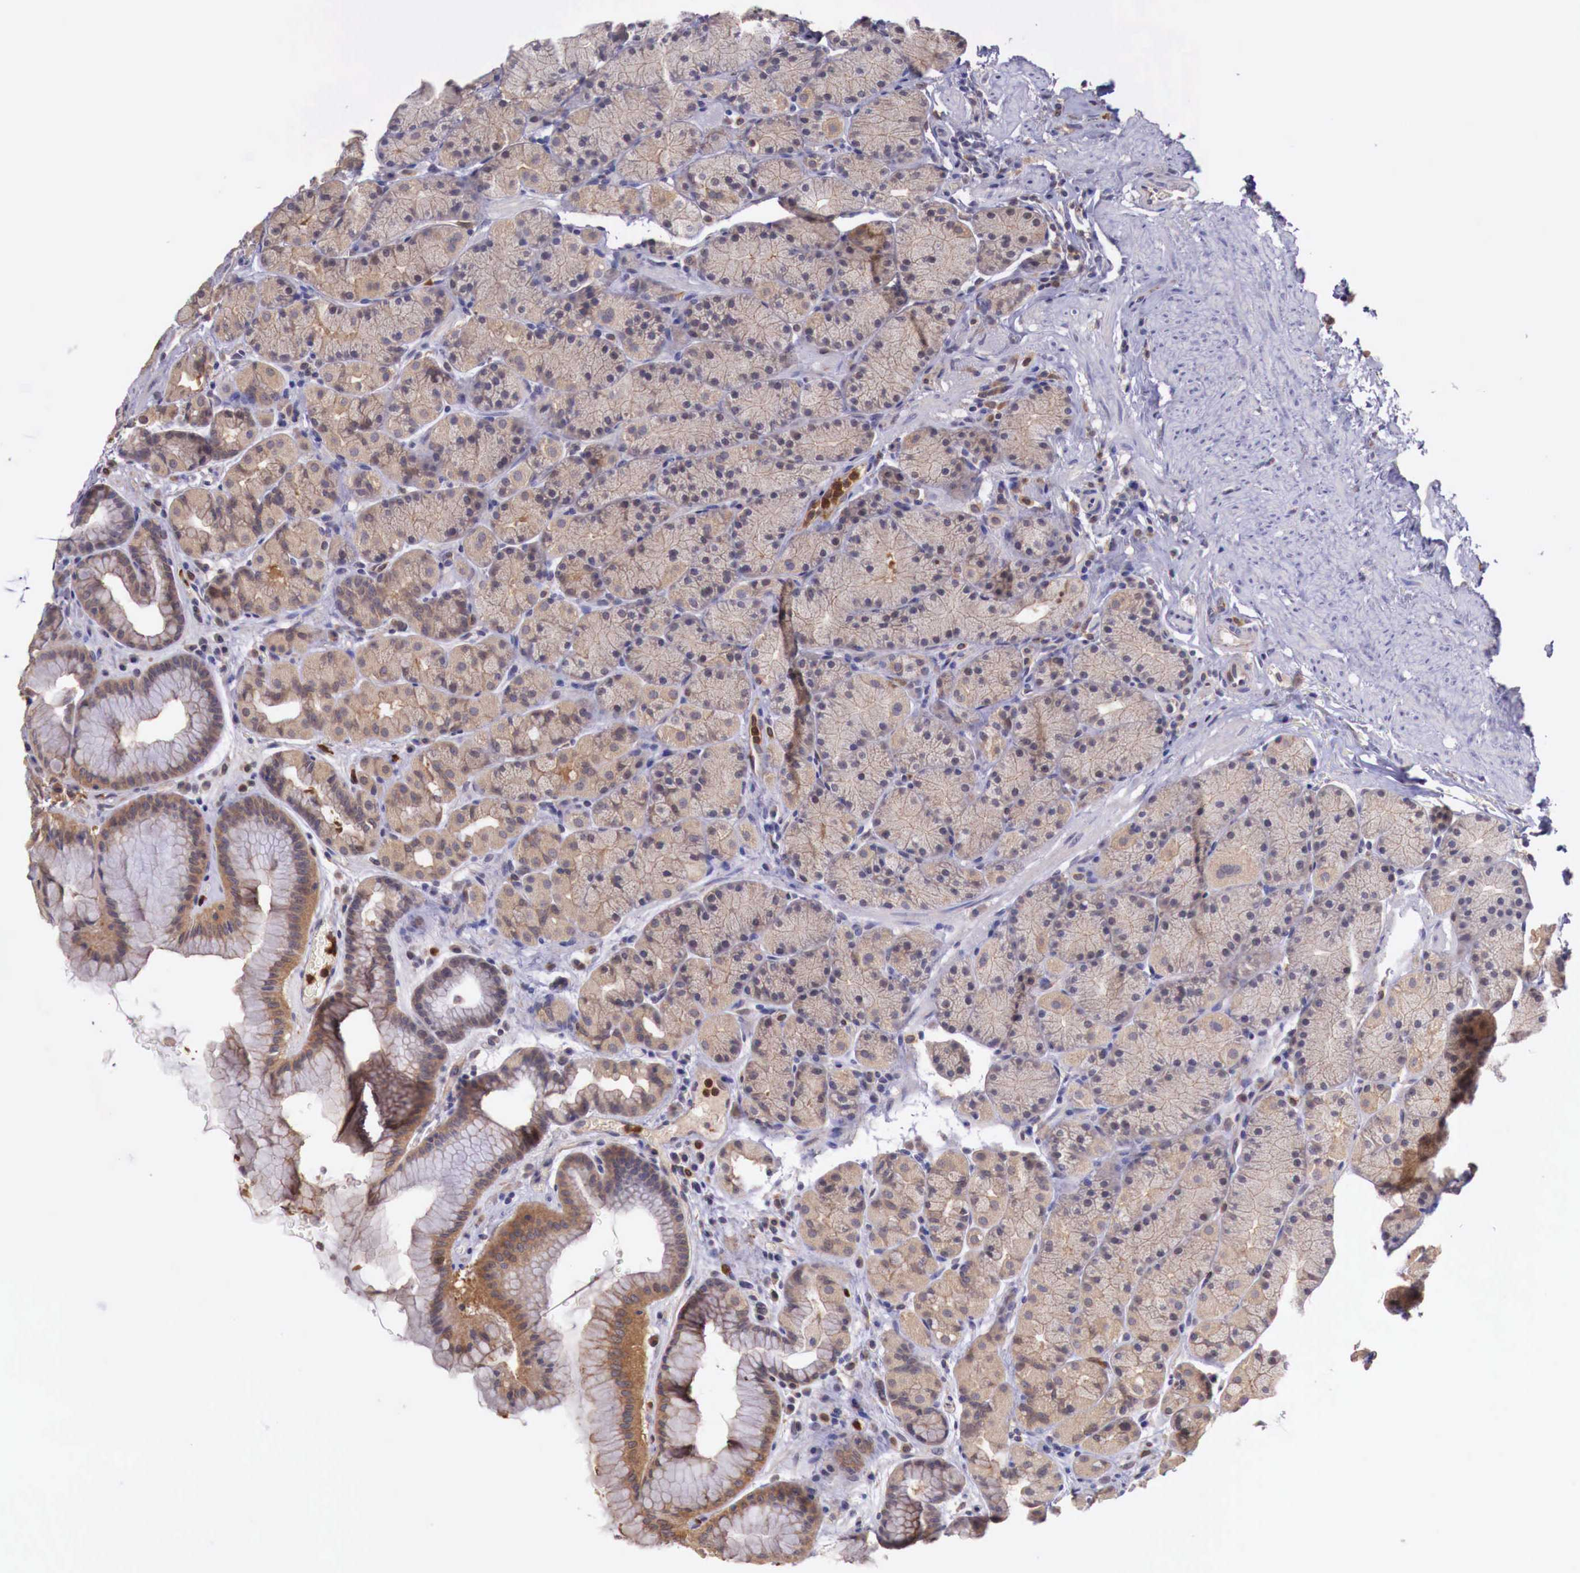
{"staining": {"intensity": "weak", "quantity": ">75%", "location": "cytoplasmic/membranous"}, "tissue": "stomach", "cell_type": "Glandular cells", "image_type": "normal", "snomed": [{"axis": "morphology", "description": "Normal tissue, NOS"}, {"axis": "topography", "description": "Stomach, upper"}], "caption": "Immunohistochemistry (IHC) photomicrograph of benign stomach: stomach stained using immunohistochemistry reveals low levels of weak protein expression localized specifically in the cytoplasmic/membranous of glandular cells, appearing as a cytoplasmic/membranous brown color.", "gene": "GAB2", "patient": {"sex": "male", "age": 72}}